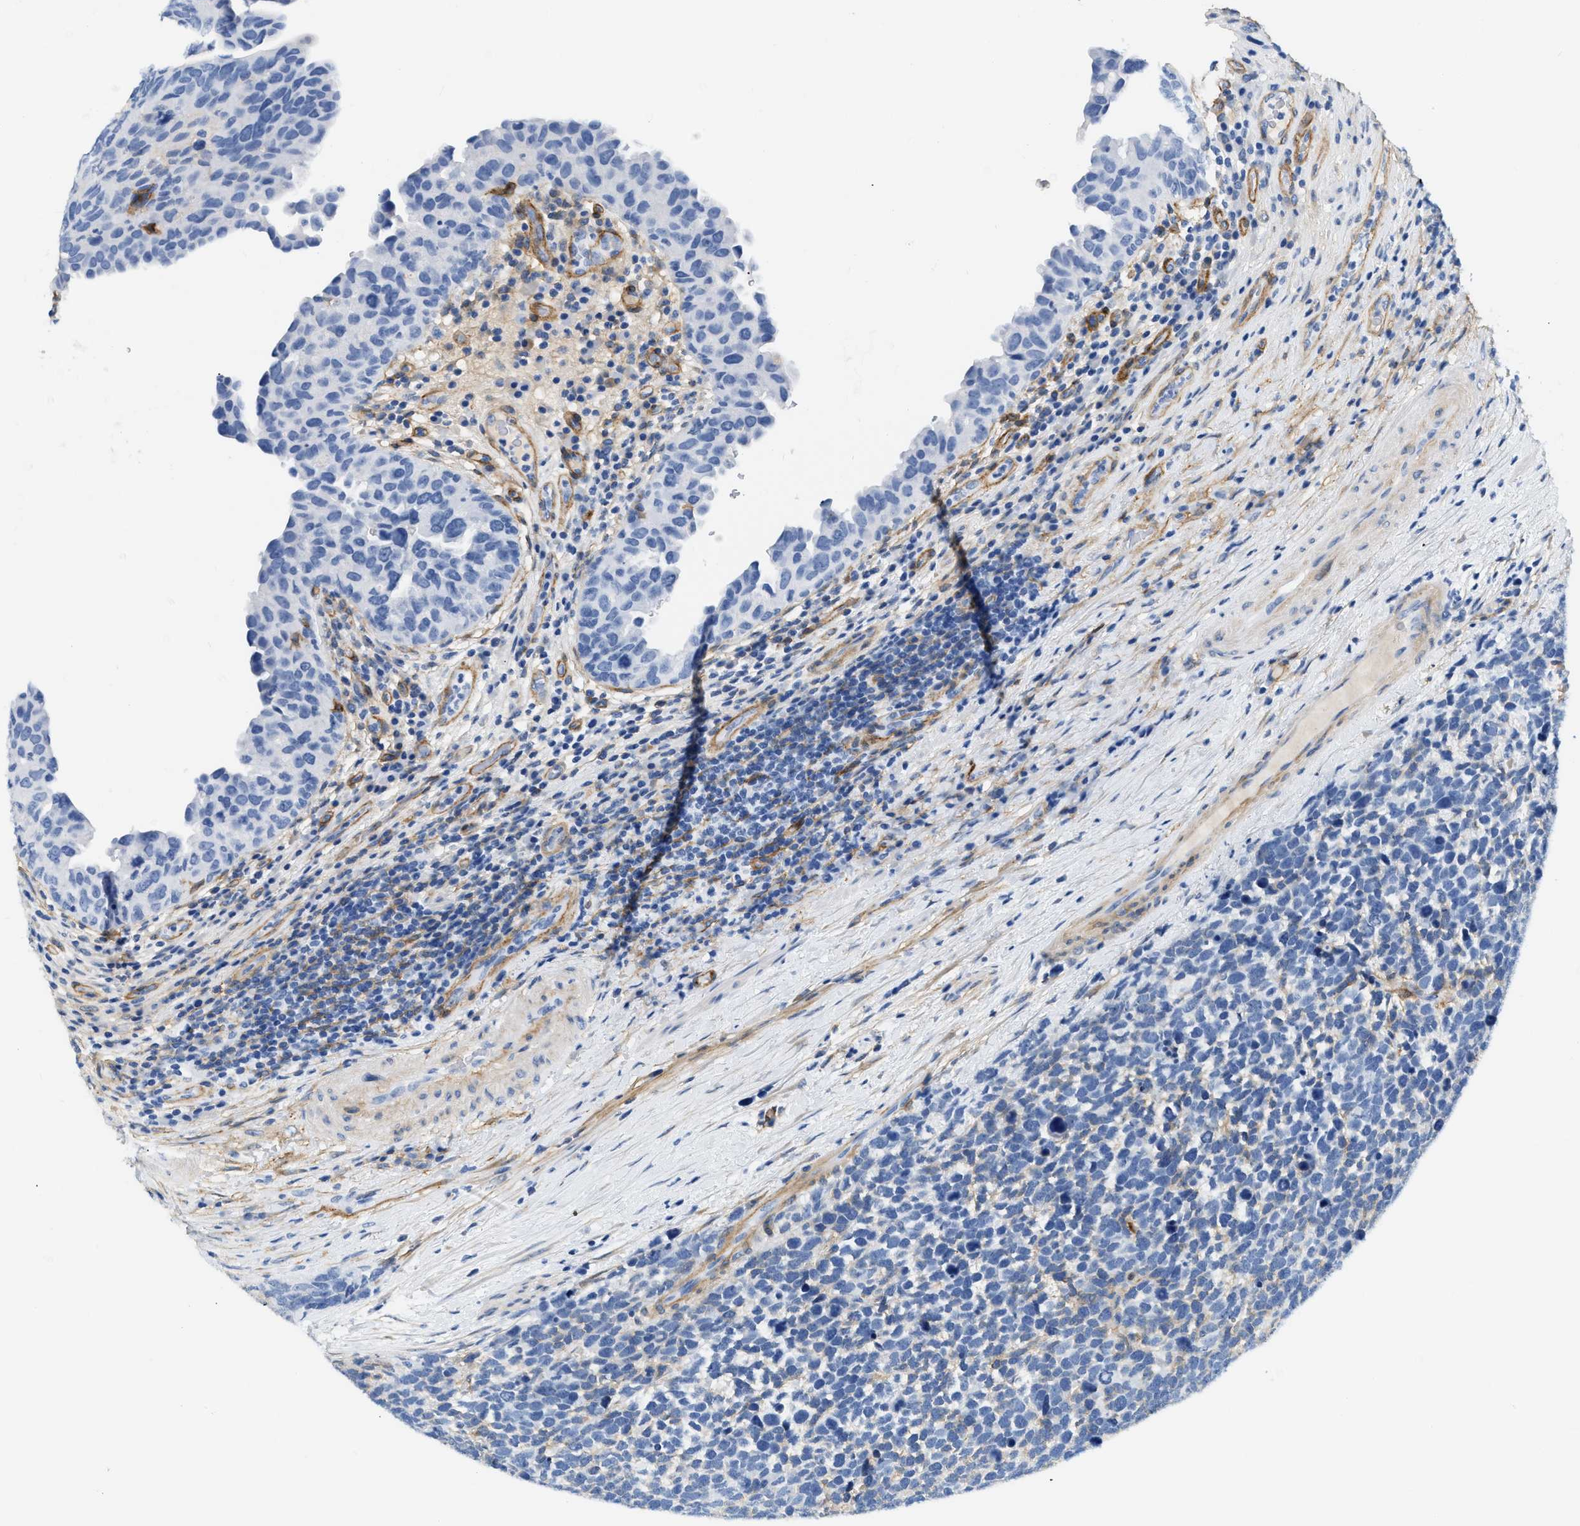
{"staining": {"intensity": "negative", "quantity": "none", "location": "none"}, "tissue": "urothelial cancer", "cell_type": "Tumor cells", "image_type": "cancer", "snomed": [{"axis": "morphology", "description": "Urothelial carcinoma, High grade"}, {"axis": "topography", "description": "Urinary bladder"}], "caption": "This is an IHC image of urothelial cancer. There is no staining in tumor cells.", "gene": "PDGFRB", "patient": {"sex": "female", "age": 82}}